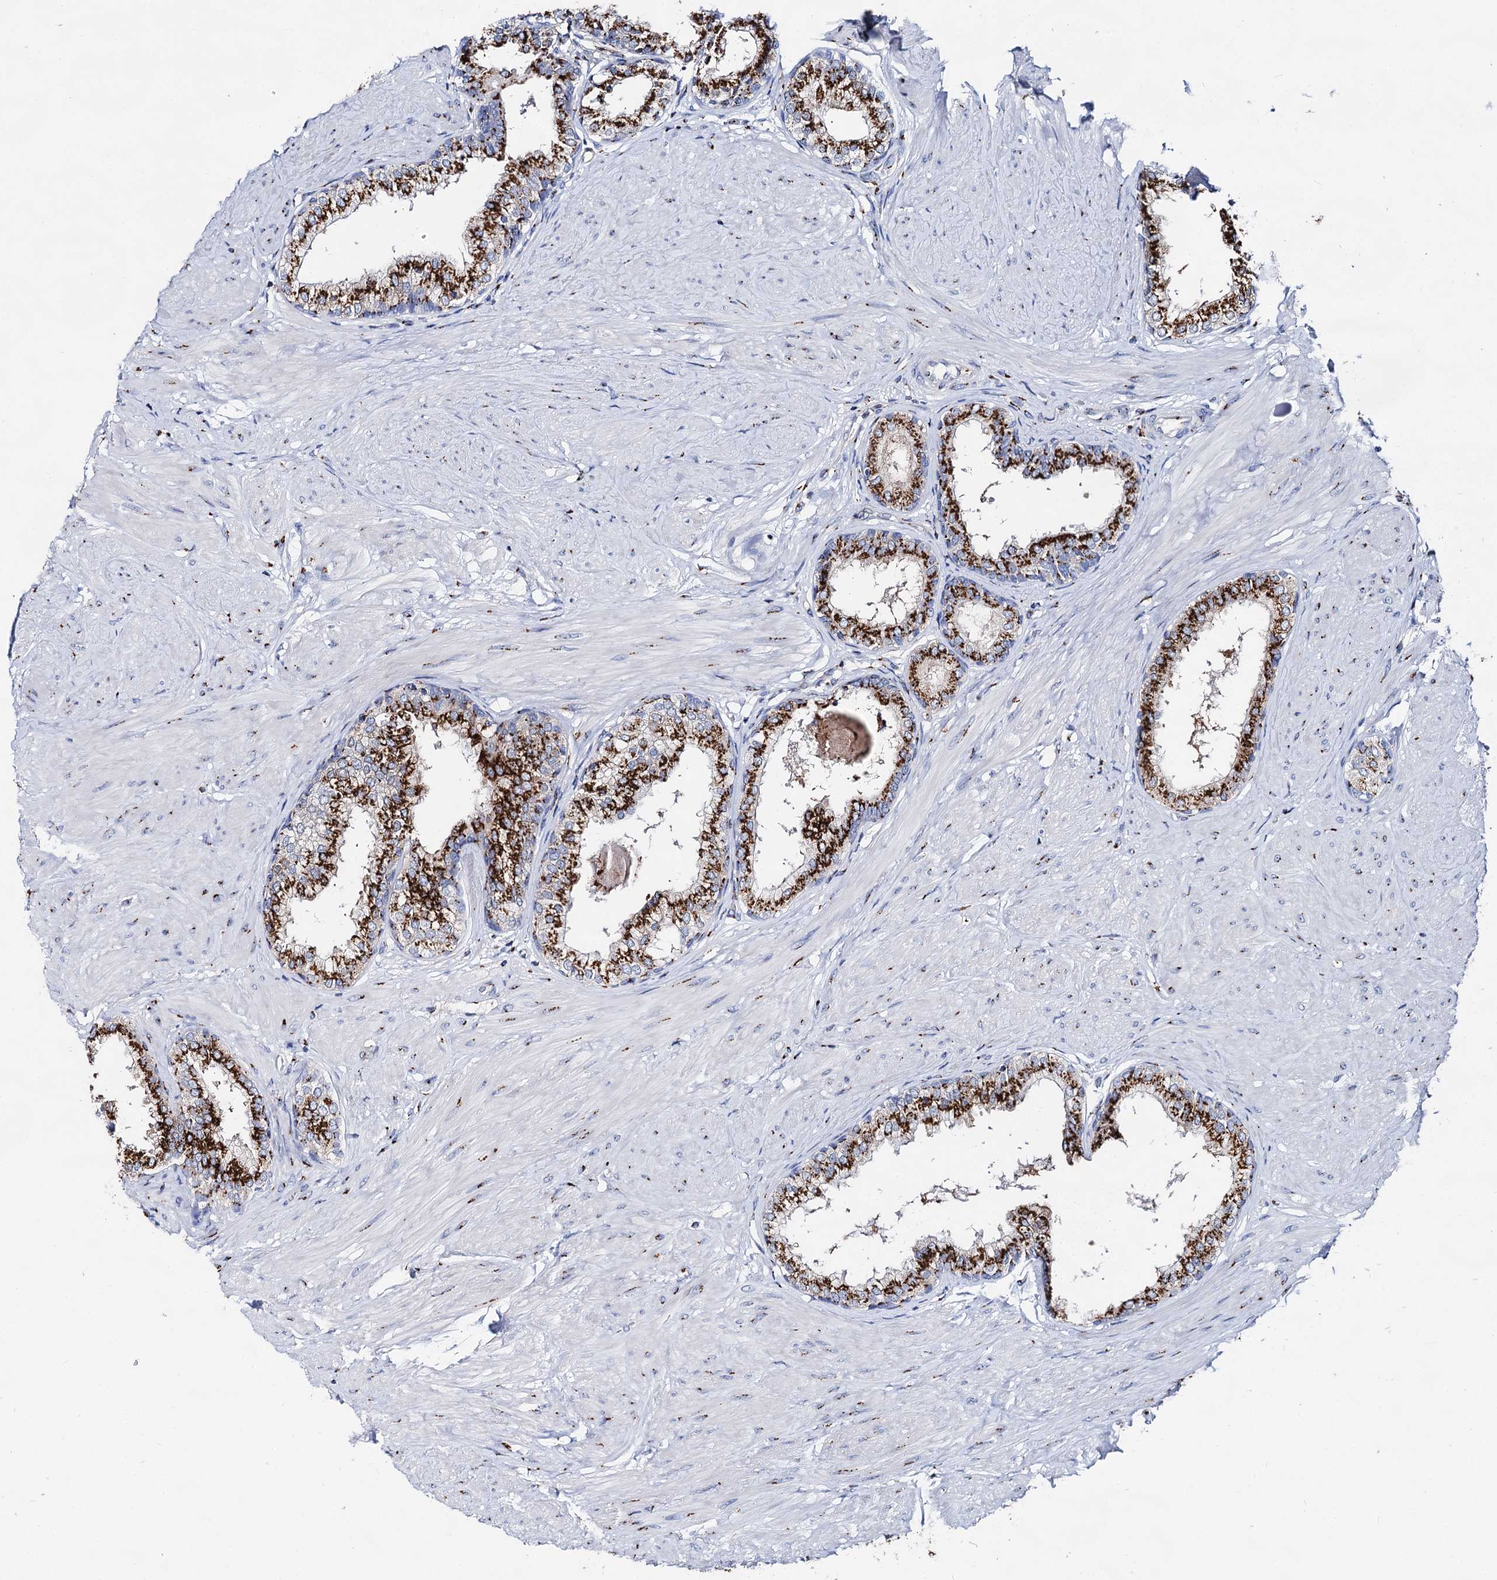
{"staining": {"intensity": "strong", "quantity": ">75%", "location": "cytoplasmic/membranous"}, "tissue": "prostate", "cell_type": "Glandular cells", "image_type": "normal", "snomed": [{"axis": "morphology", "description": "Normal tissue, NOS"}, {"axis": "topography", "description": "Prostate"}], "caption": "This micrograph exhibits unremarkable prostate stained with immunohistochemistry (IHC) to label a protein in brown. The cytoplasmic/membranous of glandular cells show strong positivity for the protein. Nuclei are counter-stained blue.", "gene": "TM9SF3", "patient": {"sex": "male", "age": 48}}